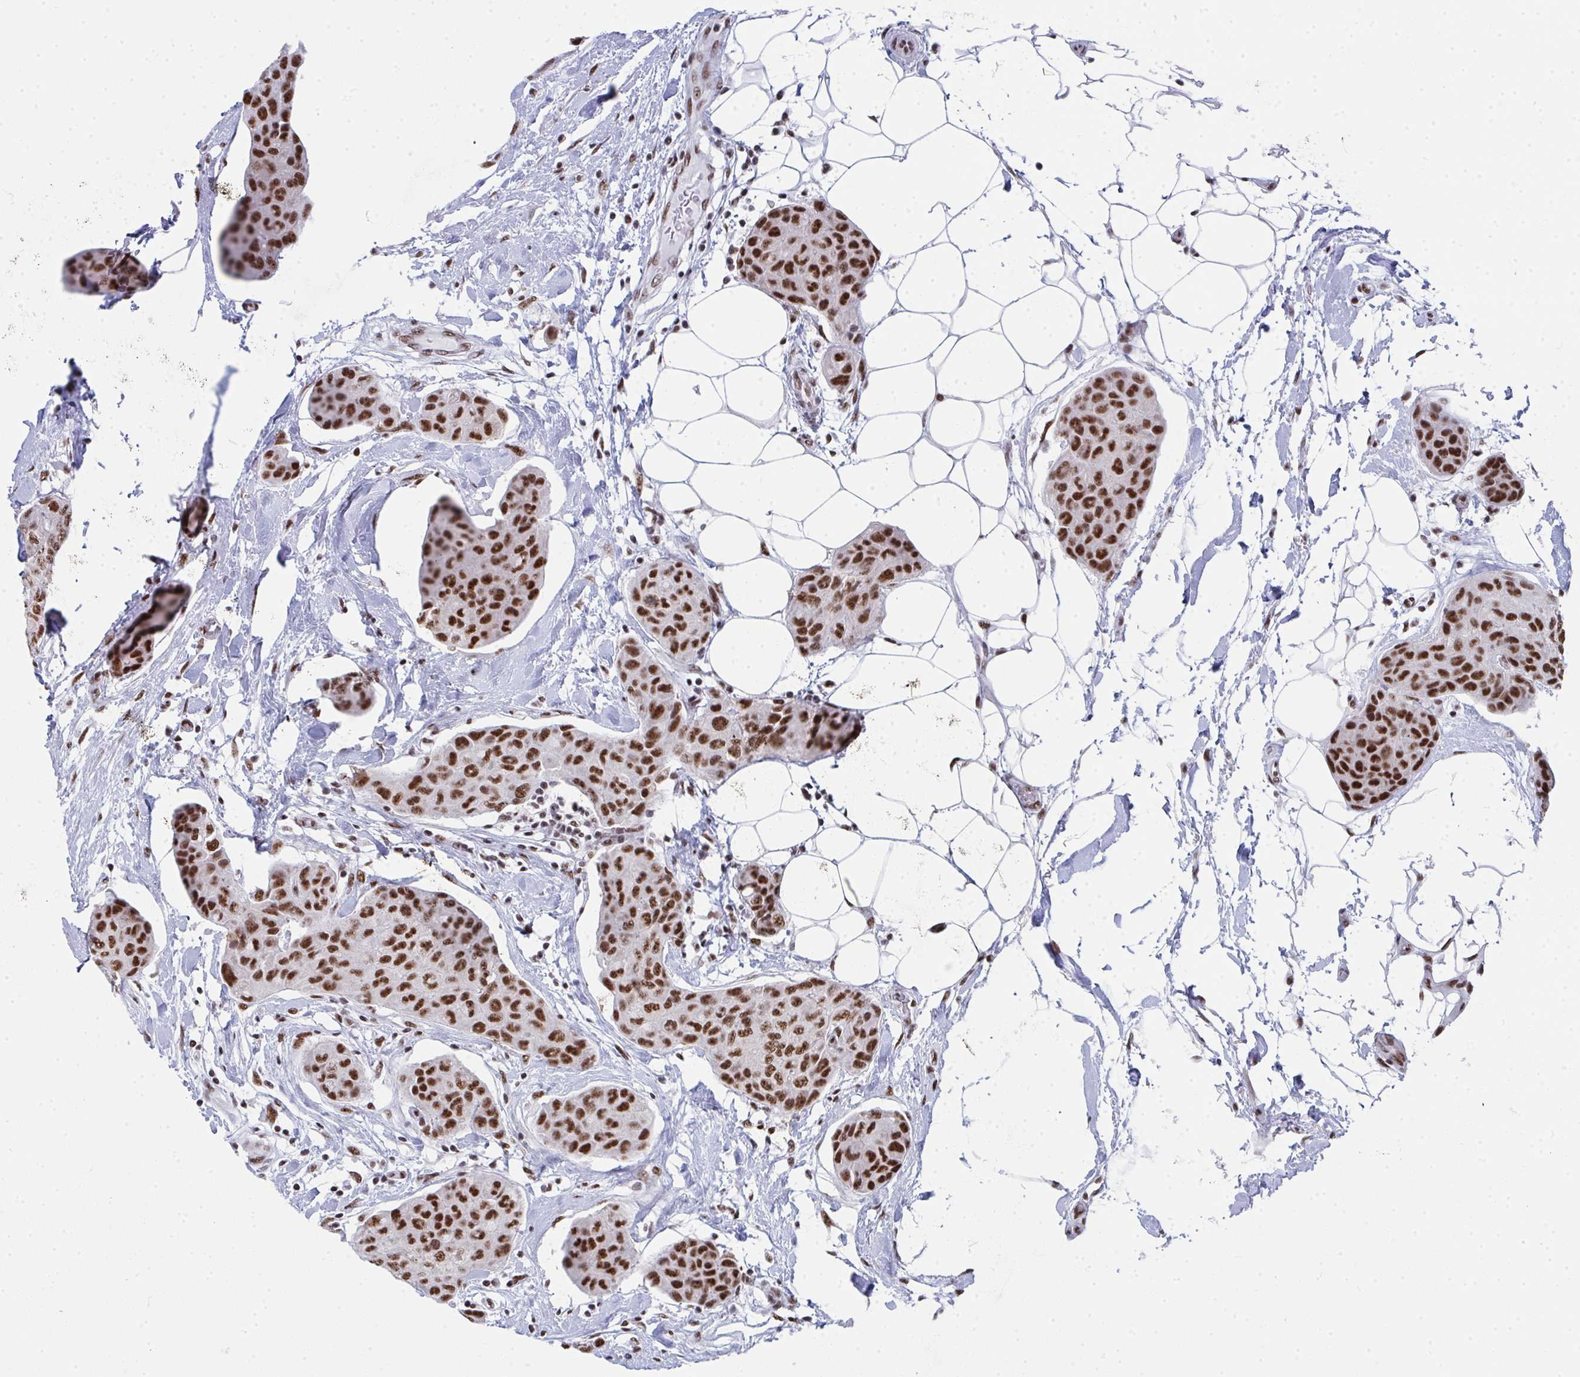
{"staining": {"intensity": "moderate", "quantity": ">75%", "location": "nuclear"}, "tissue": "breast cancer", "cell_type": "Tumor cells", "image_type": "cancer", "snomed": [{"axis": "morphology", "description": "Duct carcinoma"}, {"axis": "topography", "description": "Breast"}, {"axis": "topography", "description": "Lymph node"}], "caption": "Protein analysis of breast cancer tissue shows moderate nuclear expression in about >75% of tumor cells. Immunohistochemistry (ihc) stains the protein in brown and the nuclei are stained blue.", "gene": "SNRNP70", "patient": {"sex": "female", "age": 80}}